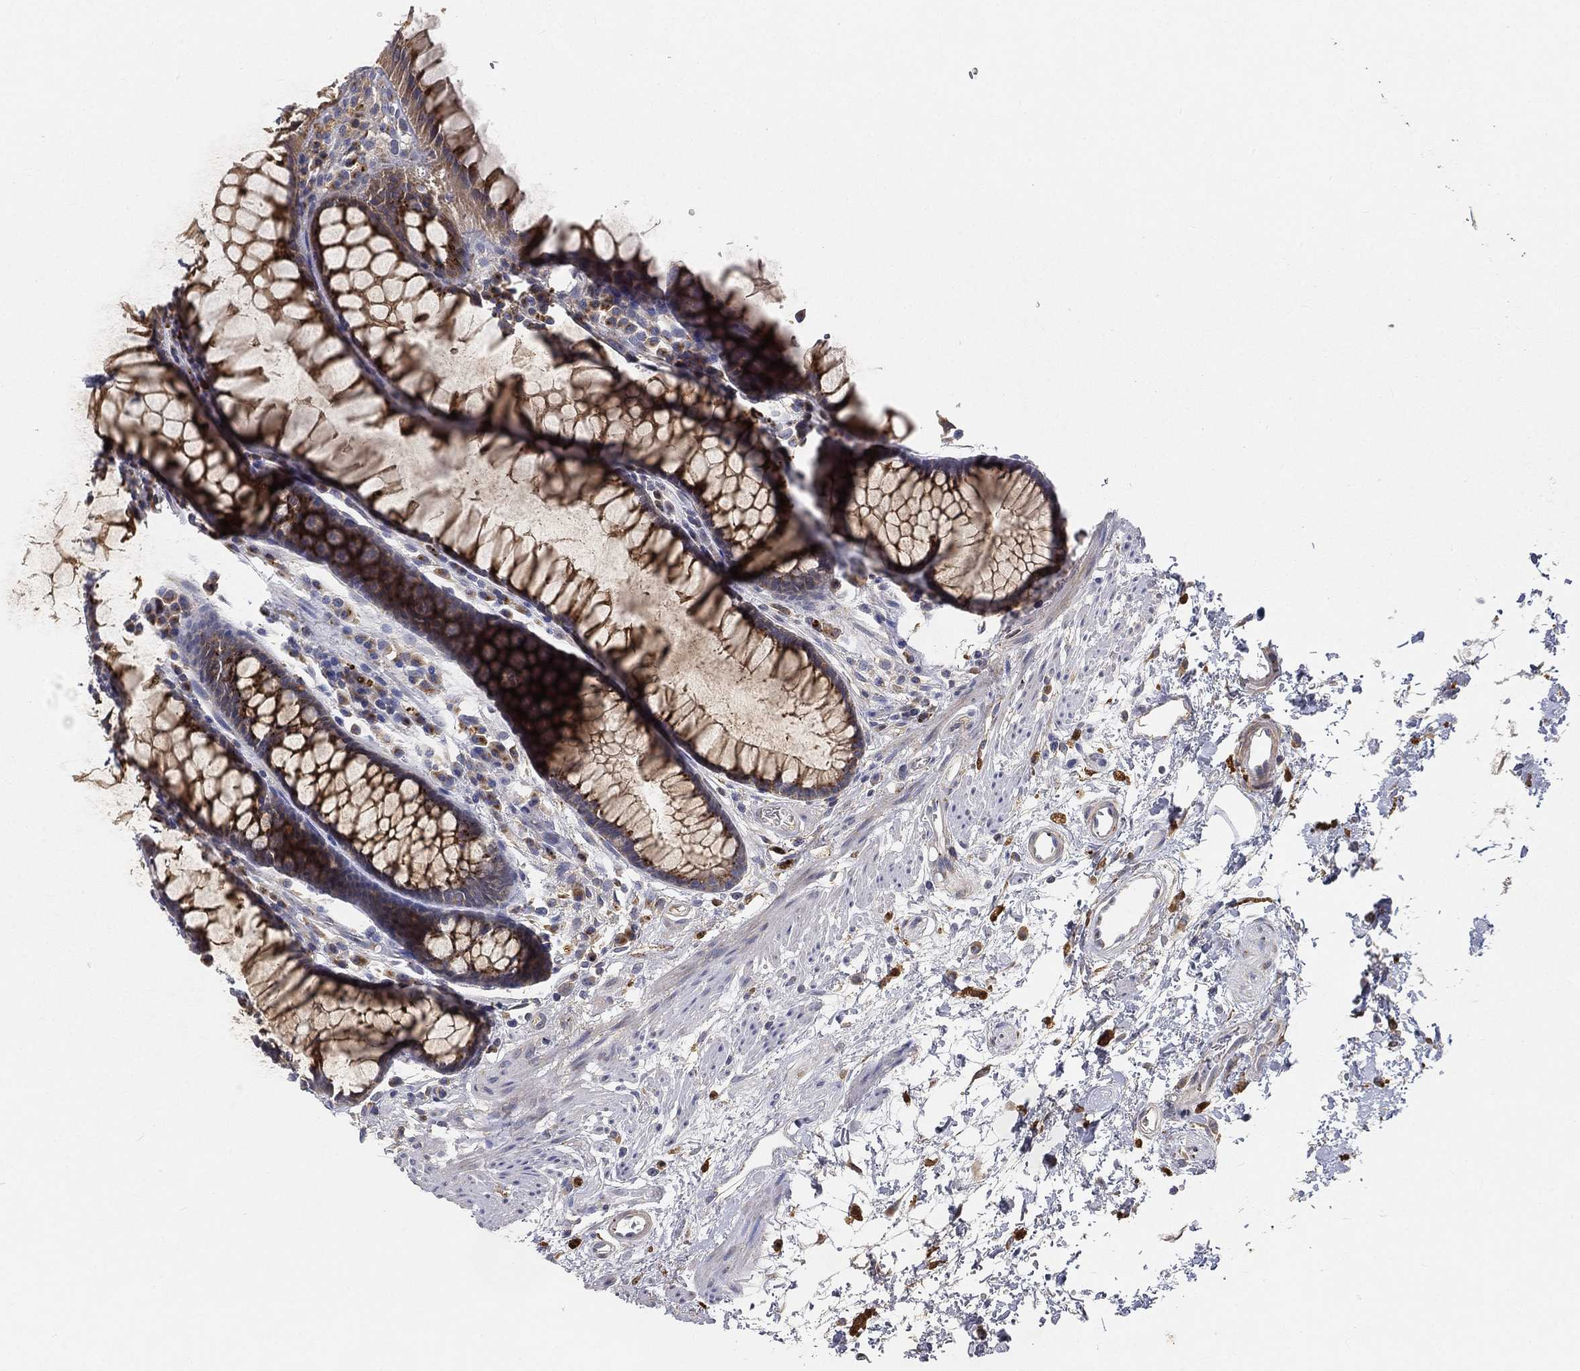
{"staining": {"intensity": "strong", "quantity": ">75%", "location": "cytoplasmic/membranous"}, "tissue": "rectum", "cell_type": "Glandular cells", "image_type": "normal", "snomed": [{"axis": "morphology", "description": "Normal tissue, NOS"}, {"axis": "topography", "description": "Rectum"}], "caption": "Normal rectum displays strong cytoplasmic/membranous staining in about >75% of glandular cells, visualized by immunohistochemistry.", "gene": "CTSL", "patient": {"sex": "female", "age": 68}}